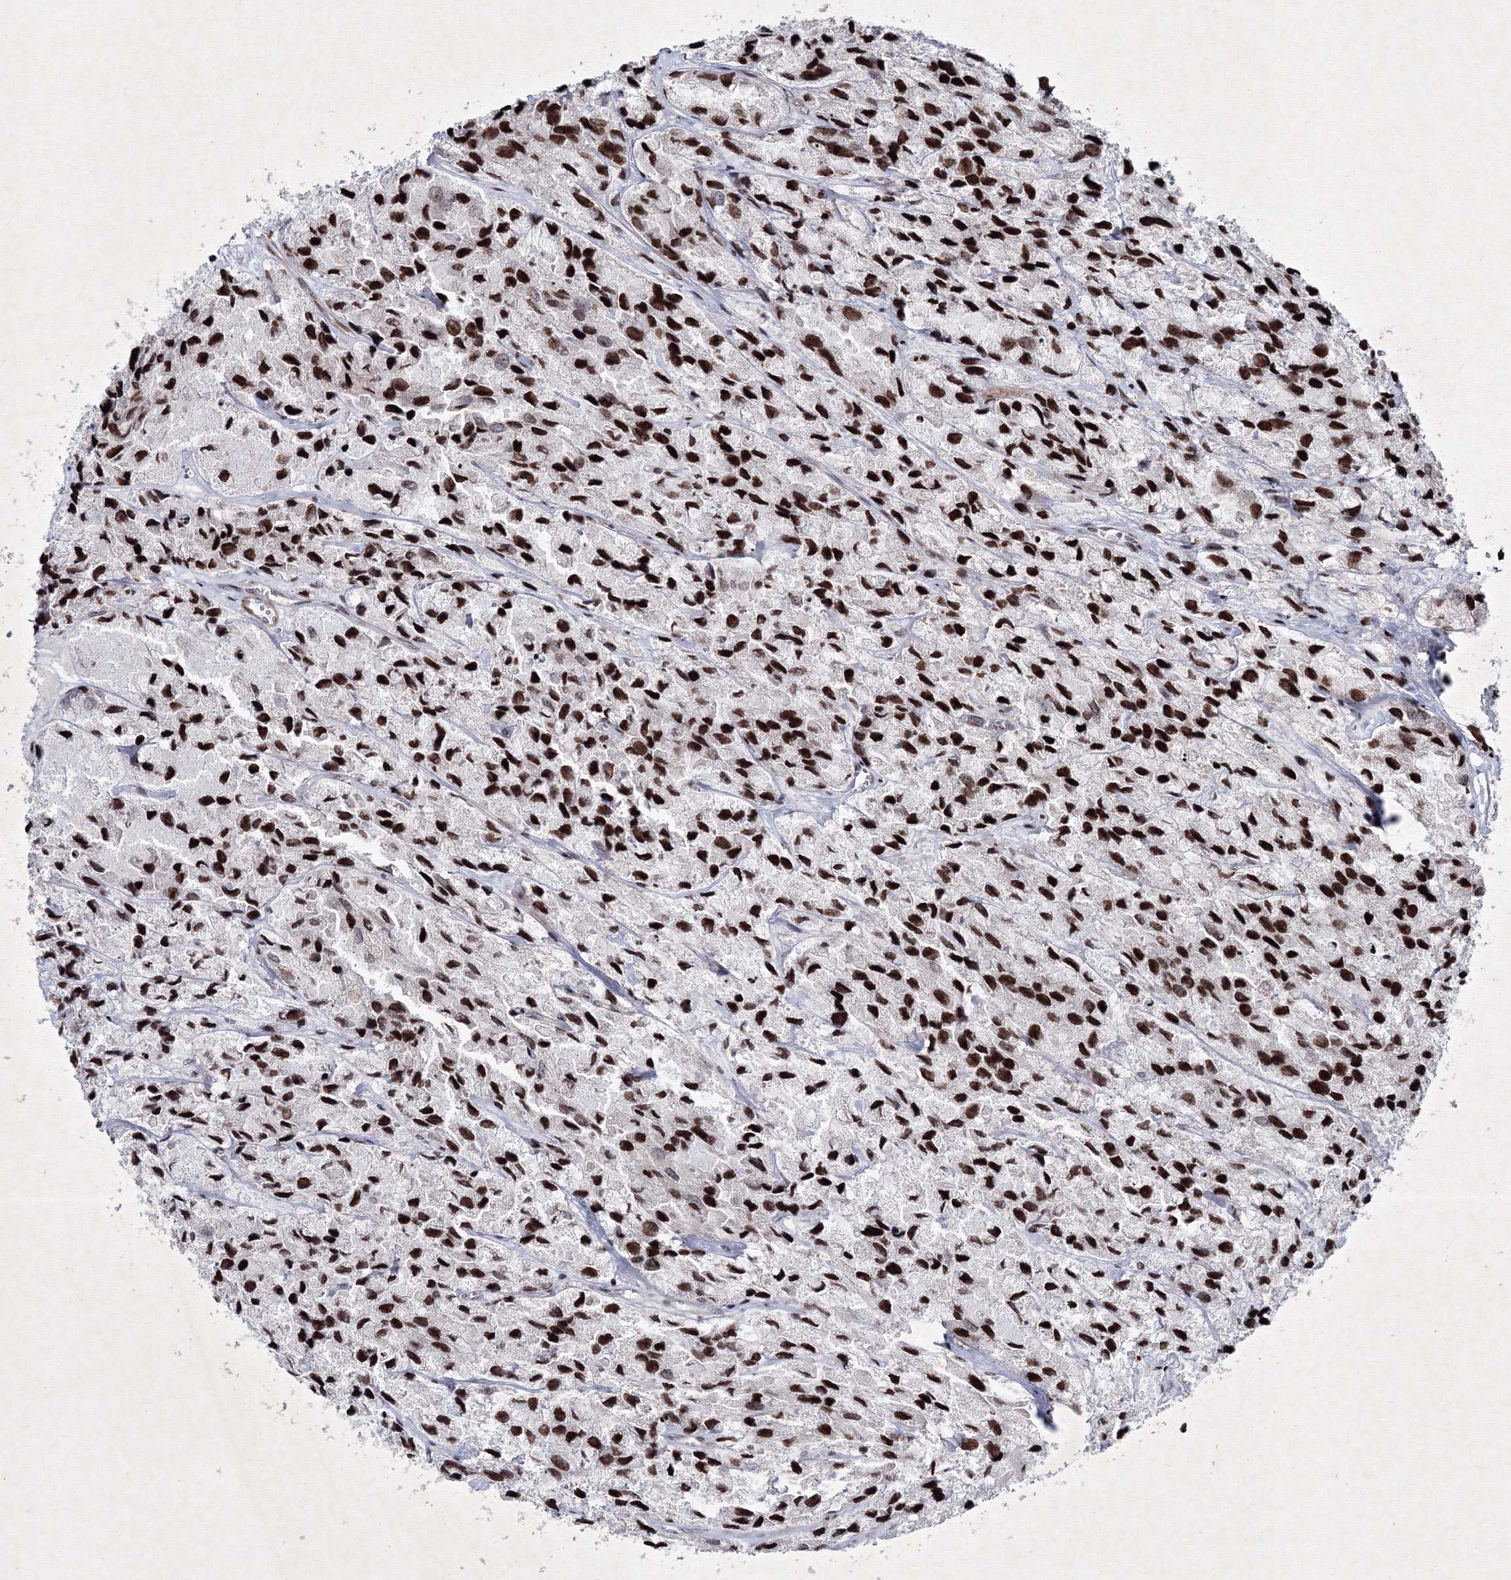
{"staining": {"intensity": "strong", "quantity": "25%-75%", "location": "nuclear"}, "tissue": "prostate cancer", "cell_type": "Tumor cells", "image_type": "cancer", "snomed": [{"axis": "morphology", "description": "Adenocarcinoma, High grade"}, {"axis": "topography", "description": "Prostate"}], "caption": "Immunohistochemical staining of prostate cancer shows high levels of strong nuclear expression in approximately 25%-75% of tumor cells.", "gene": "SMIM29", "patient": {"sex": "male", "age": 66}}